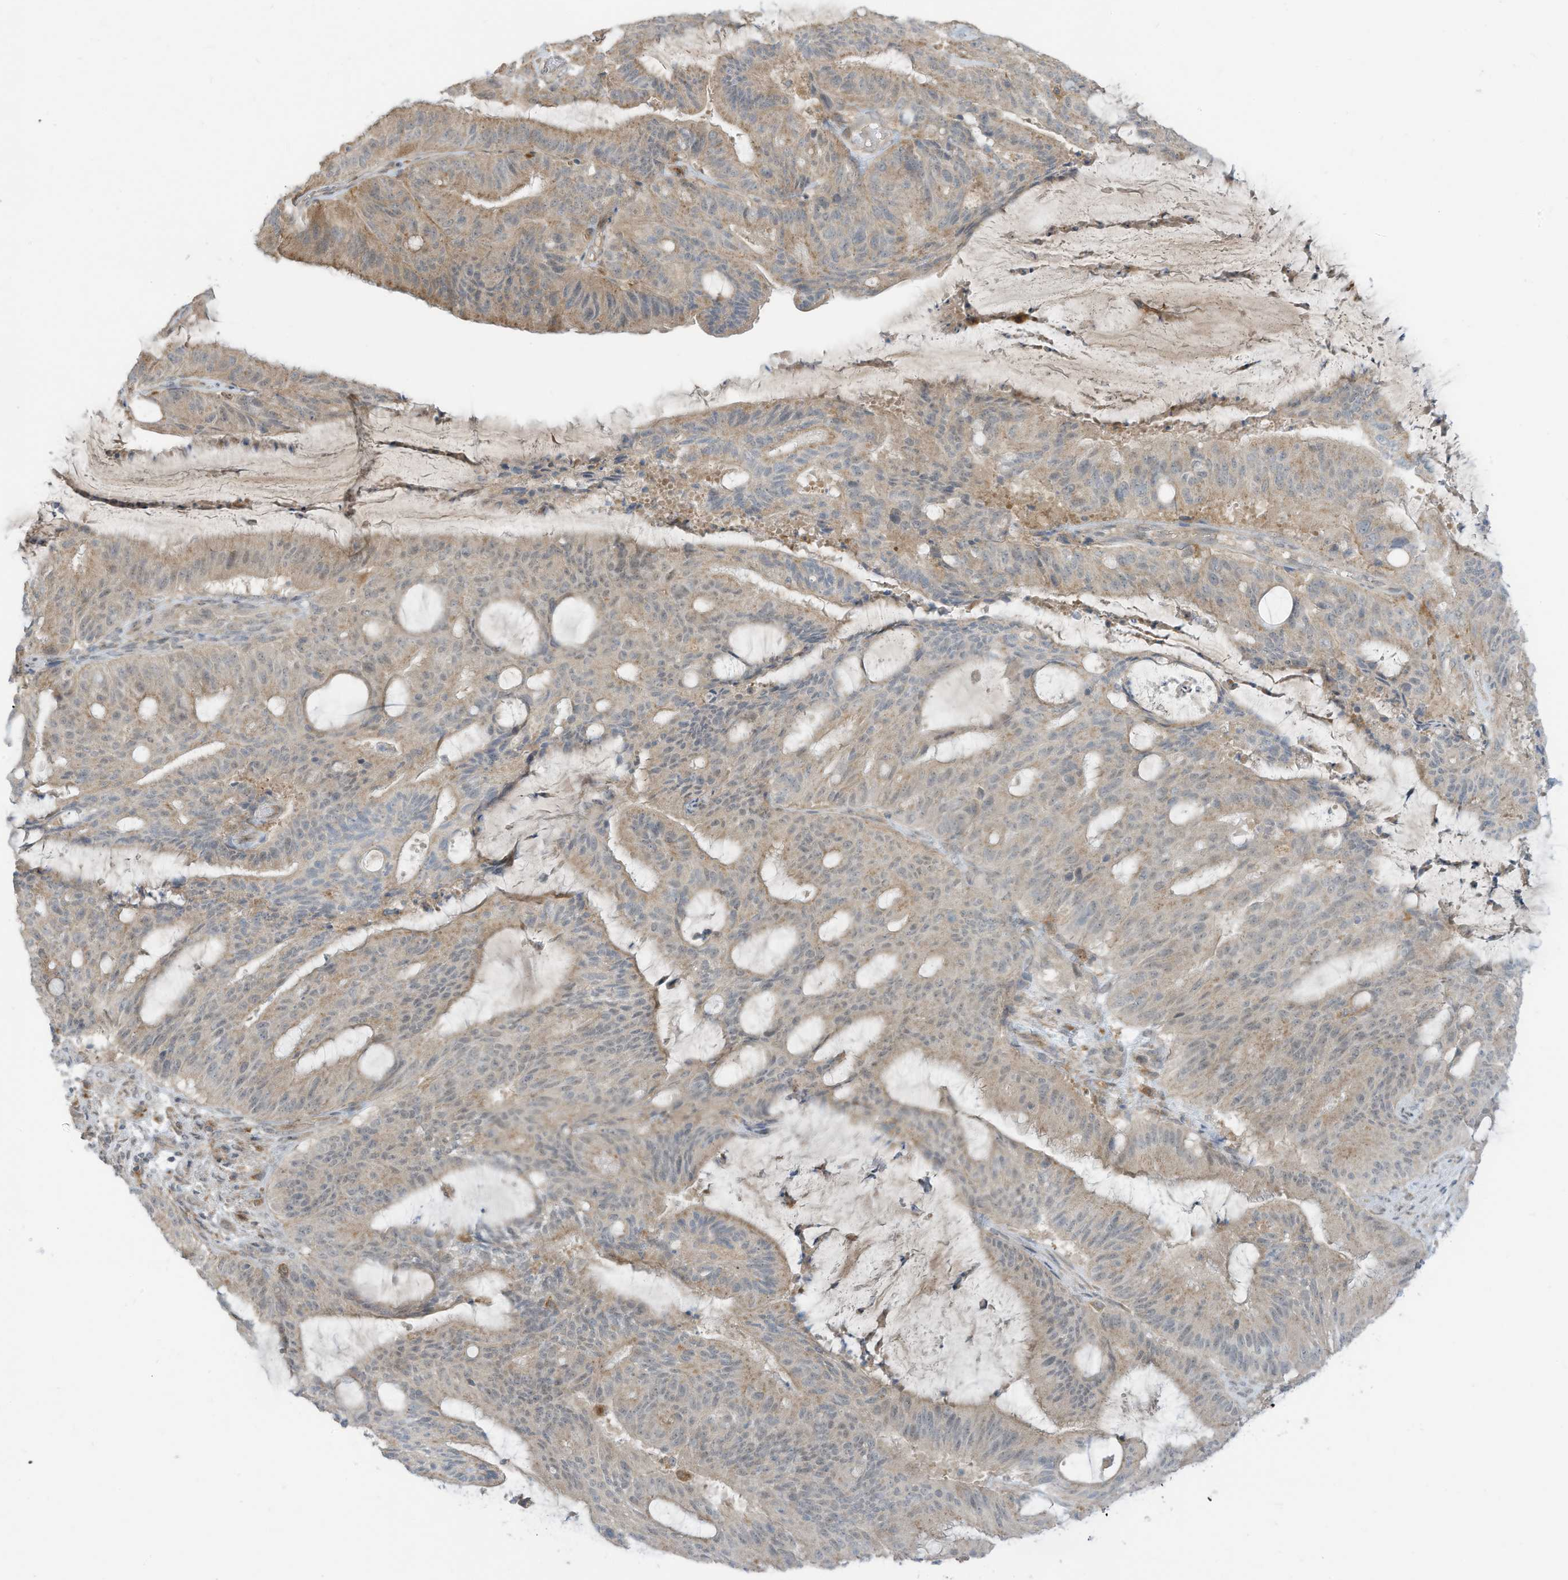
{"staining": {"intensity": "weak", "quantity": "25%-75%", "location": "cytoplasmic/membranous"}, "tissue": "liver cancer", "cell_type": "Tumor cells", "image_type": "cancer", "snomed": [{"axis": "morphology", "description": "Normal tissue, NOS"}, {"axis": "morphology", "description": "Cholangiocarcinoma"}, {"axis": "topography", "description": "Liver"}, {"axis": "topography", "description": "Peripheral nerve tissue"}], "caption": "Immunohistochemical staining of liver cancer (cholangiocarcinoma) exhibits weak cytoplasmic/membranous protein staining in approximately 25%-75% of tumor cells. (Brightfield microscopy of DAB IHC at high magnification).", "gene": "DZIP3", "patient": {"sex": "female", "age": 73}}